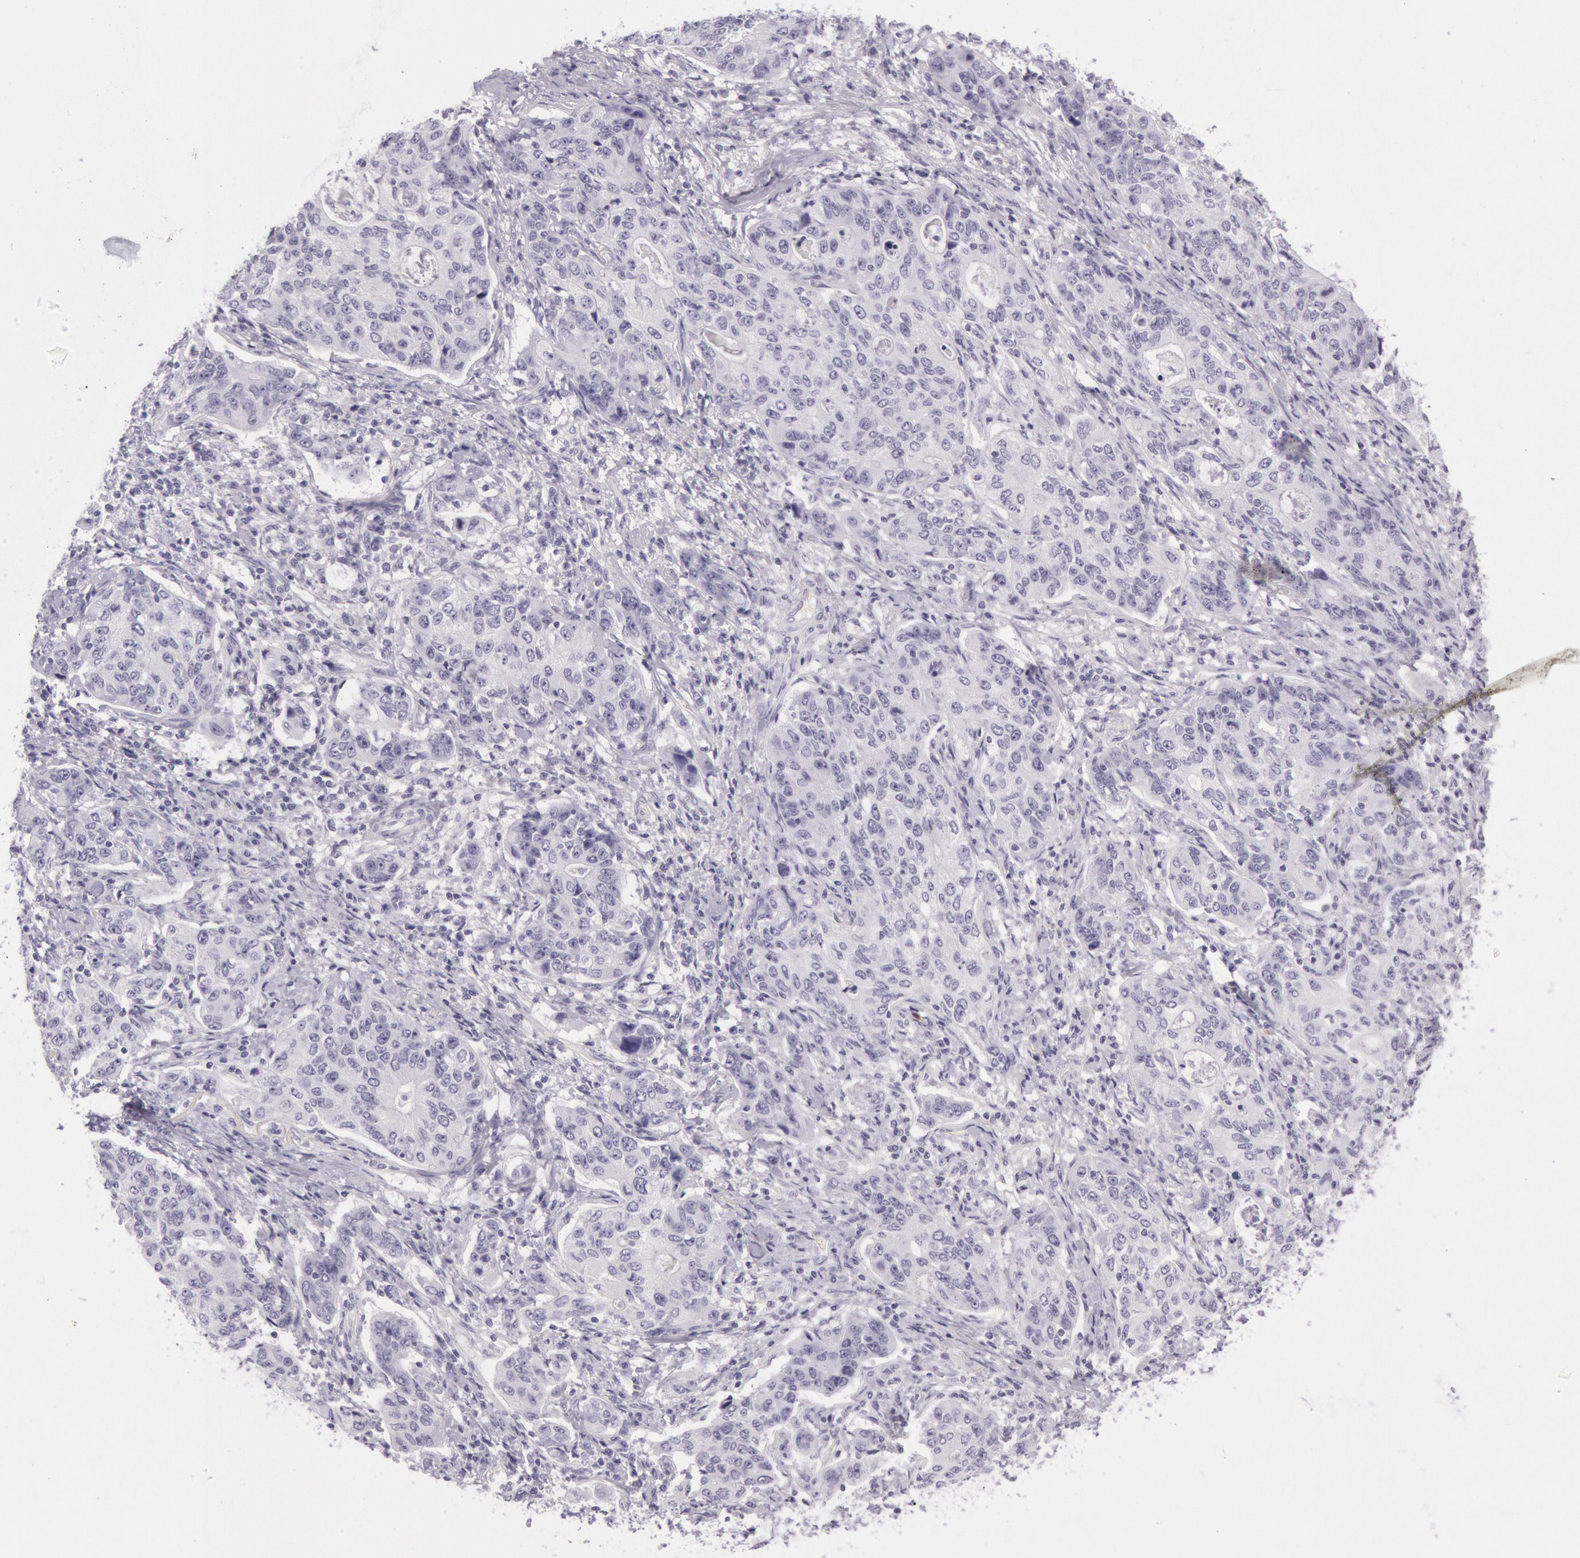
{"staining": {"intensity": "negative", "quantity": "none", "location": "none"}, "tissue": "stomach cancer", "cell_type": "Tumor cells", "image_type": "cancer", "snomed": [{"axis": "morphology", "description": "Adenocarcinoma, NOS"}, {"axis": "topography", "description": "Esophagus"}, {"axis": "topography", "description": "Stomach"}], "caption": "Protein analysis of adenocarcinoma (stomach) shows no significant positivity in tumor cells.", "gene": "CKB", "patient": {"sex": "male", "age": 74}}